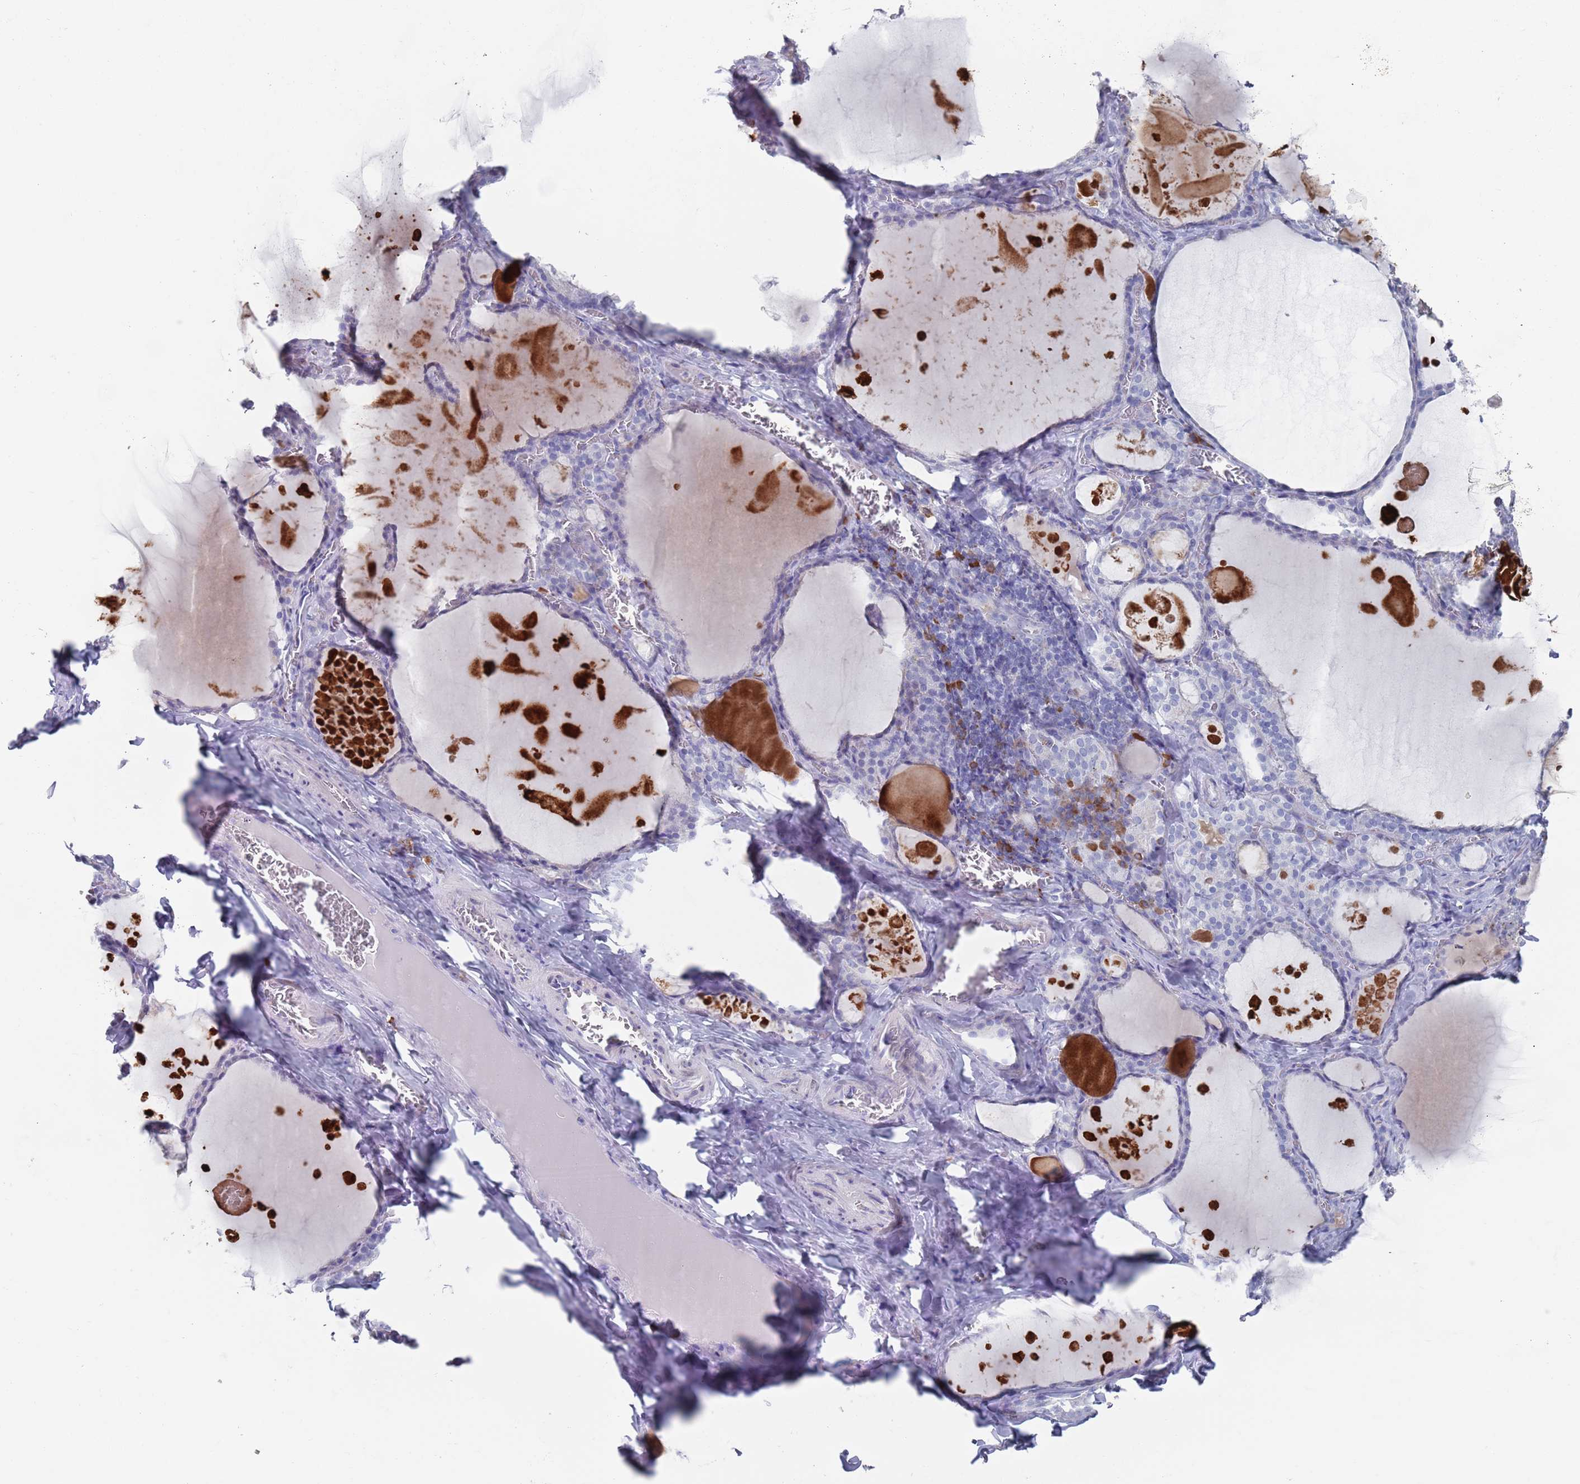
{"staining": {"intensity": "negative", "quantity": "none", "location": "none"}, "tissue": "thyroid gland", "cell_type": "Glandular cells", "image_type": "normal", "snomed": [{"axis": "morphology", "description": "Normal tissue, NOS"}, {"axis": "topography", "description": "Thyroid gland"}], "caption": "High power microscopy micrograph of an immunohistochemistry (IHC) micrograph of unremarkable thyroid gland, revealing no significant staining in glandular cells.", "gene": "MAT1A", "patient": {"sex": "male", "age": 56}}